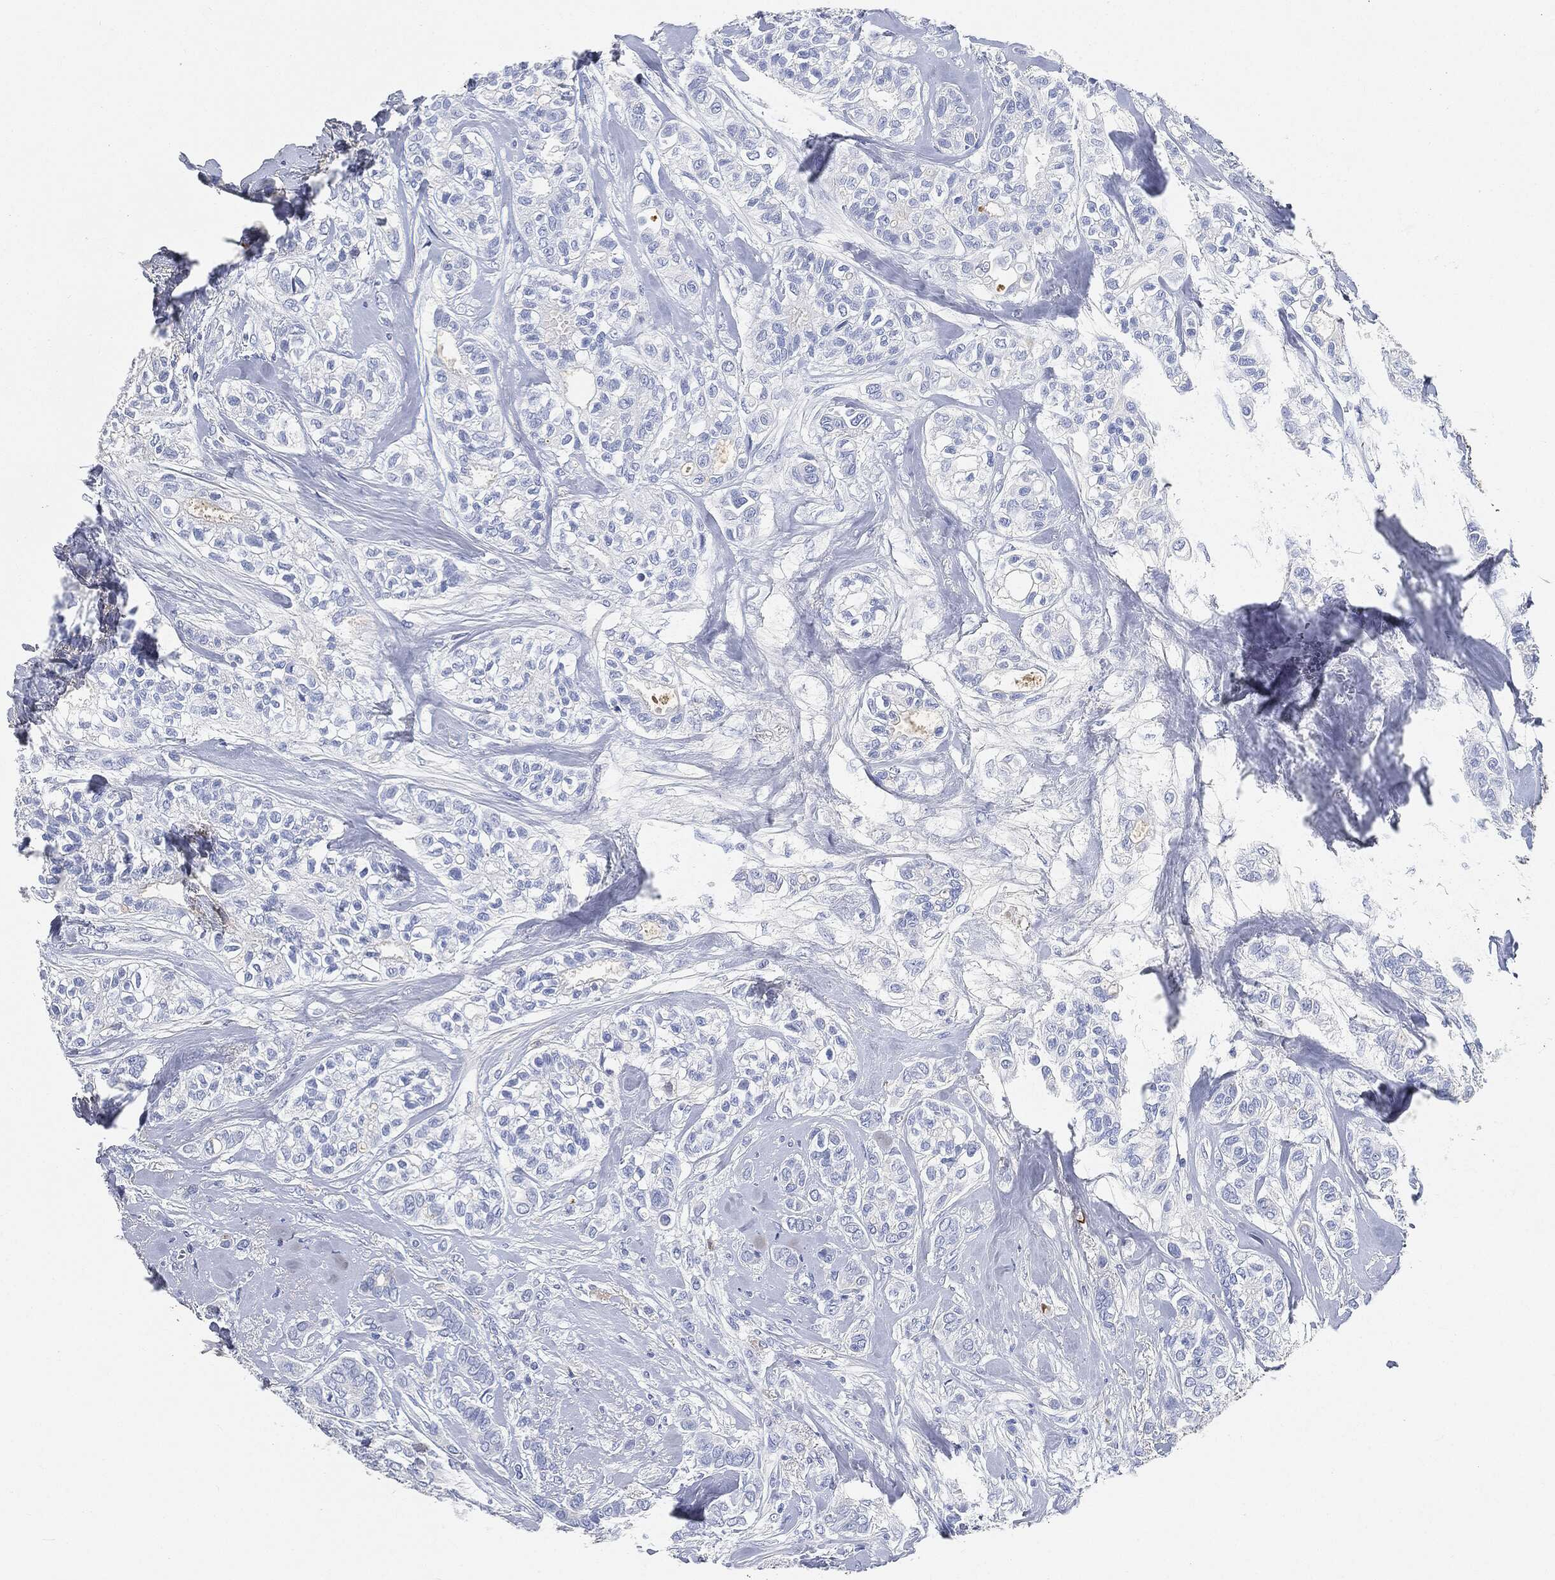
{"staining": {"intensity": "negative", "quantity": "none", "location": "none"}, "tissue": "breast cancer", "cell_type": "Tumor cells", "image_type": "cancer", "snomed": [{"axis": "morphology", "description": "Duct carcinoma"}, {"axis": "topography", "description": "Breast"}], "caption": "This is an immunohistochemistry histopathology image of breast cancer. There is no positivity in tumor cells.", "gene": "IGLV6-57", "patient": {"sex": "female", "age": 71}}